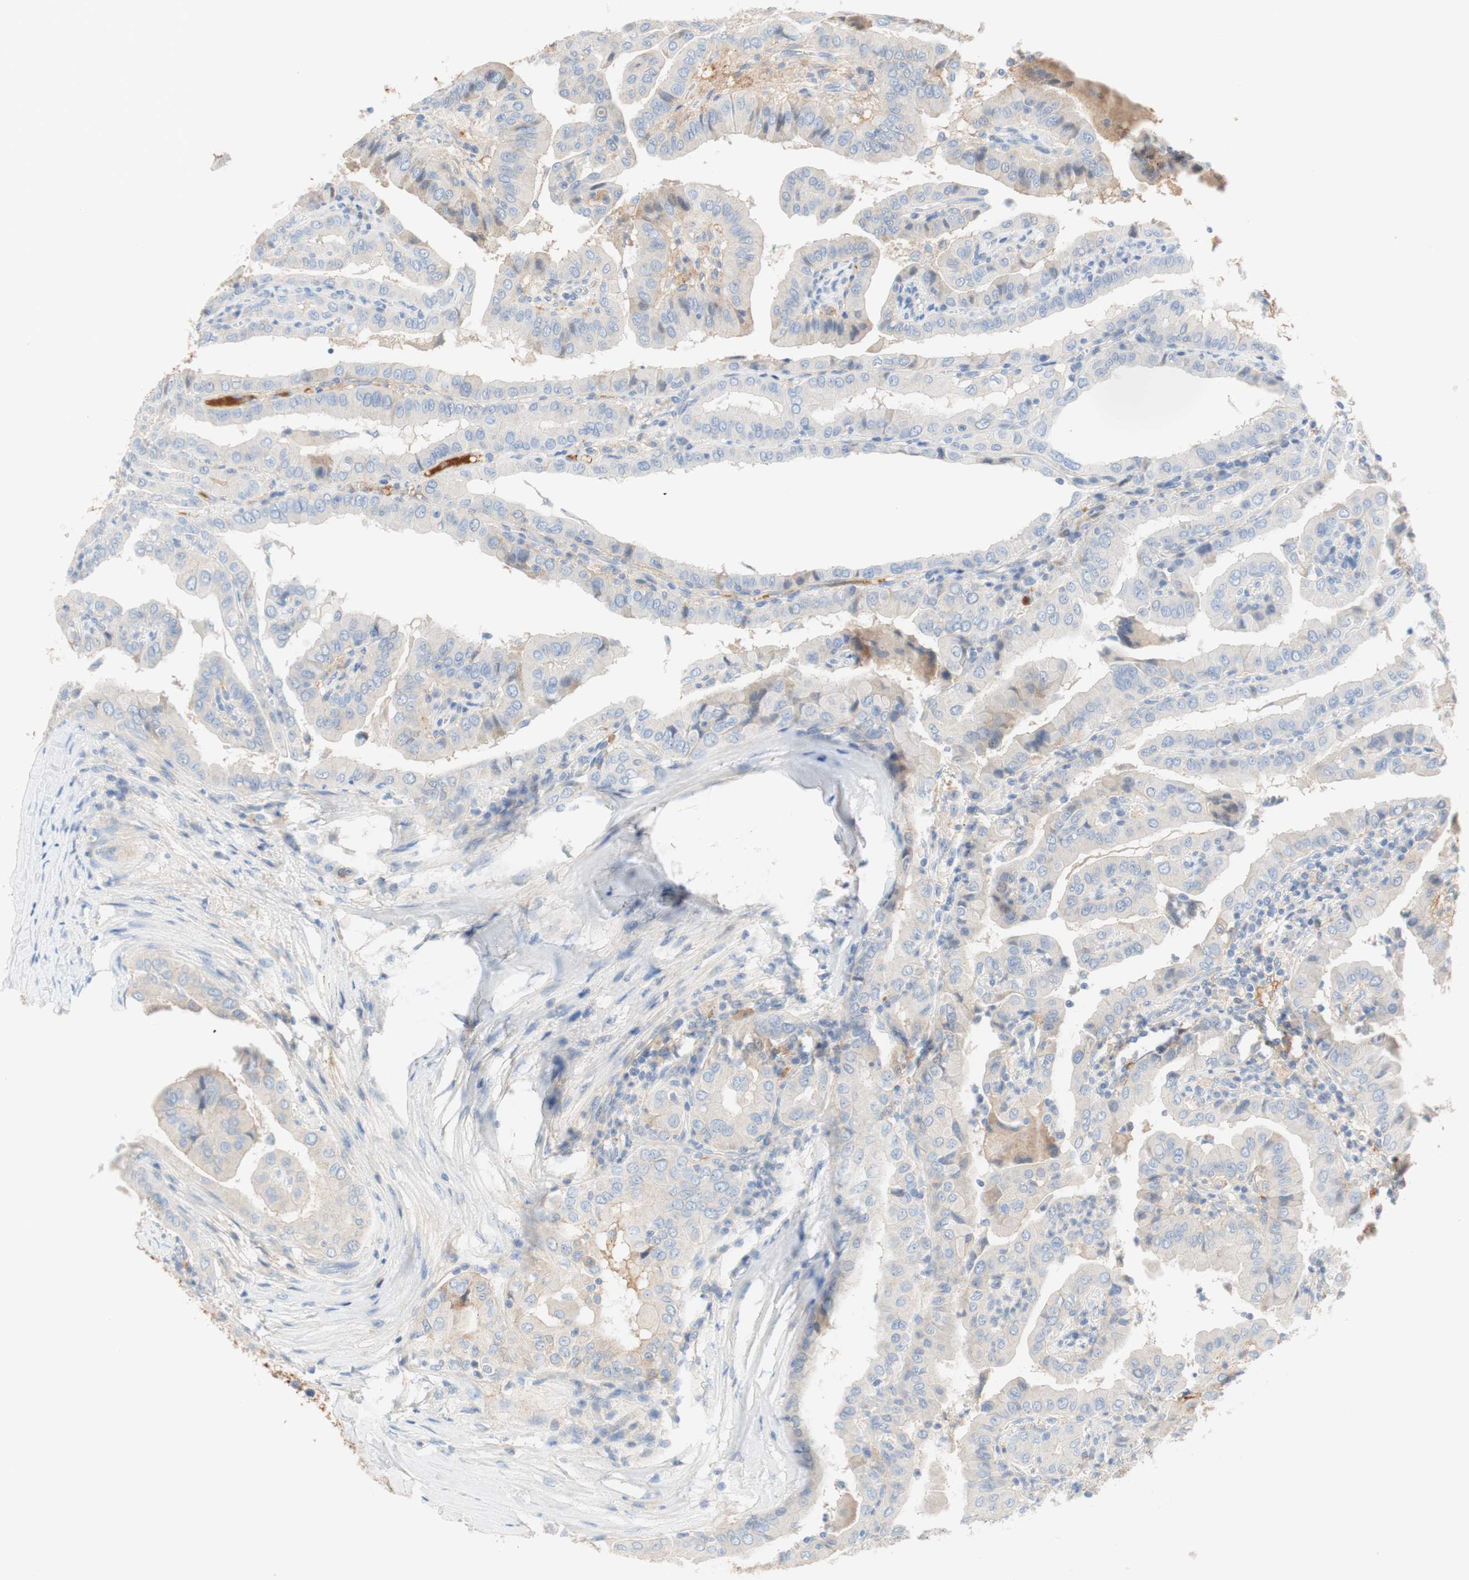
{"staining": {"intensity": "weak", "quantity": "<25%", "location": "cytoplasmic/membranous"}, "tissue": "thyroid cancer", "cell_type": "Tumor cells", "image_type": "cancer", "snomed": [{"axis": "morphology", "description": "Papillary adenocarcinoma, NOS"}, {"axis": "topography", "description": "Thyroid gland"}], "caption": "The image demonstrates no significant expression in tumor cells of thyroid cancer (papillary adenocarcinoma). (Brightfield microscopy of DAB (3,3'-diaminobenzidine) IHC at high magnification).", "gene": "RBP4", "patient": {"sex": "male", "age": 33}}